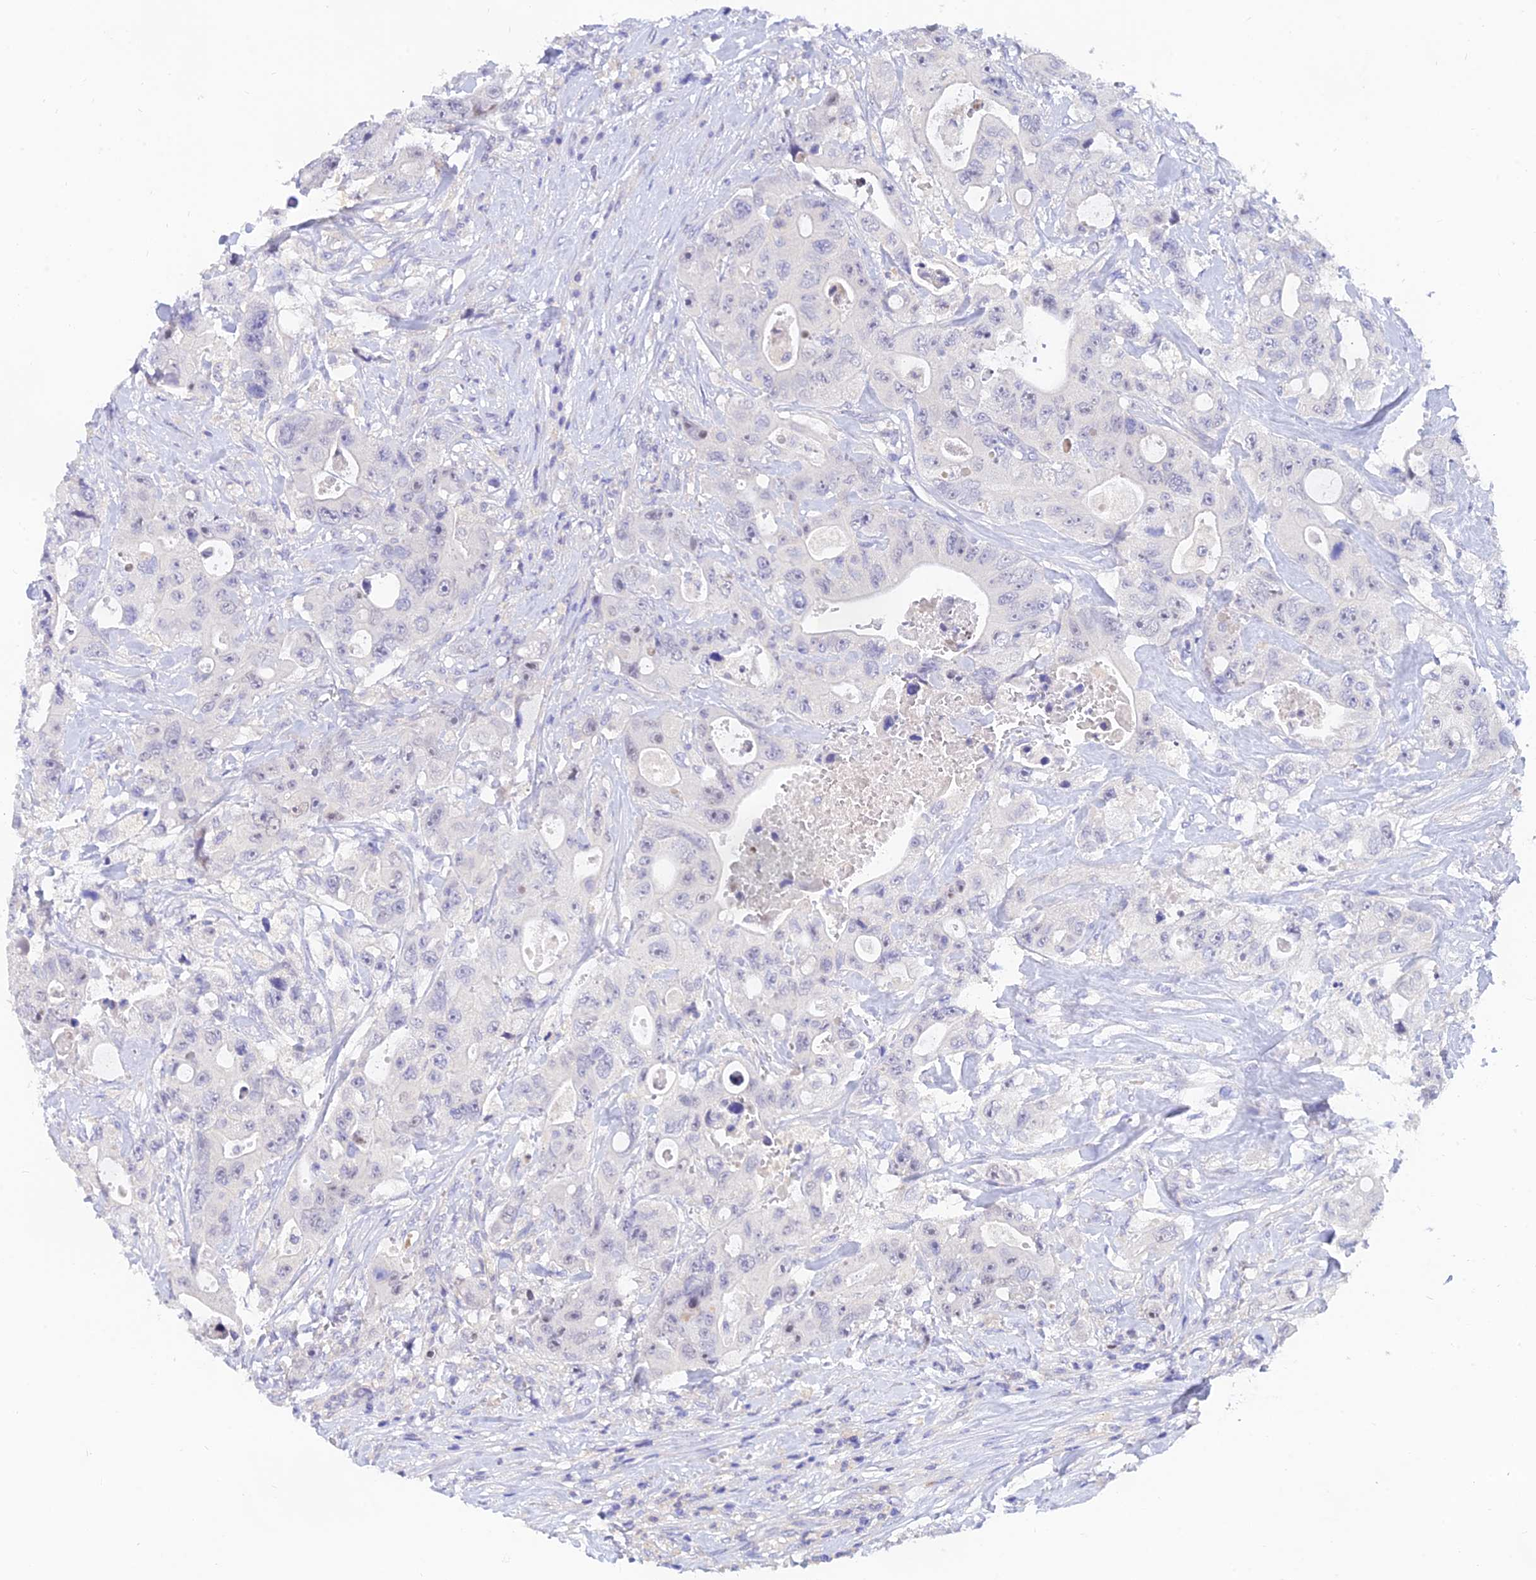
{"staining": {"intensity": "negative", "quantity": "none", "location": "none"}, "tissue": "colorectal cancer", "cell_type": "Tumor cells", "image_type": "cancer", "snomed": [{"axis": "morphology", "description": "Adenocarcinoma, NOS"}, {"axis": "topography", "description": "Colon"}], "caption": "The micrograph exhibits no staining of tumor cells in colorectal cancer.", "gene": "TMEM161B", "patient": {"sex": "female", "age": 46}}